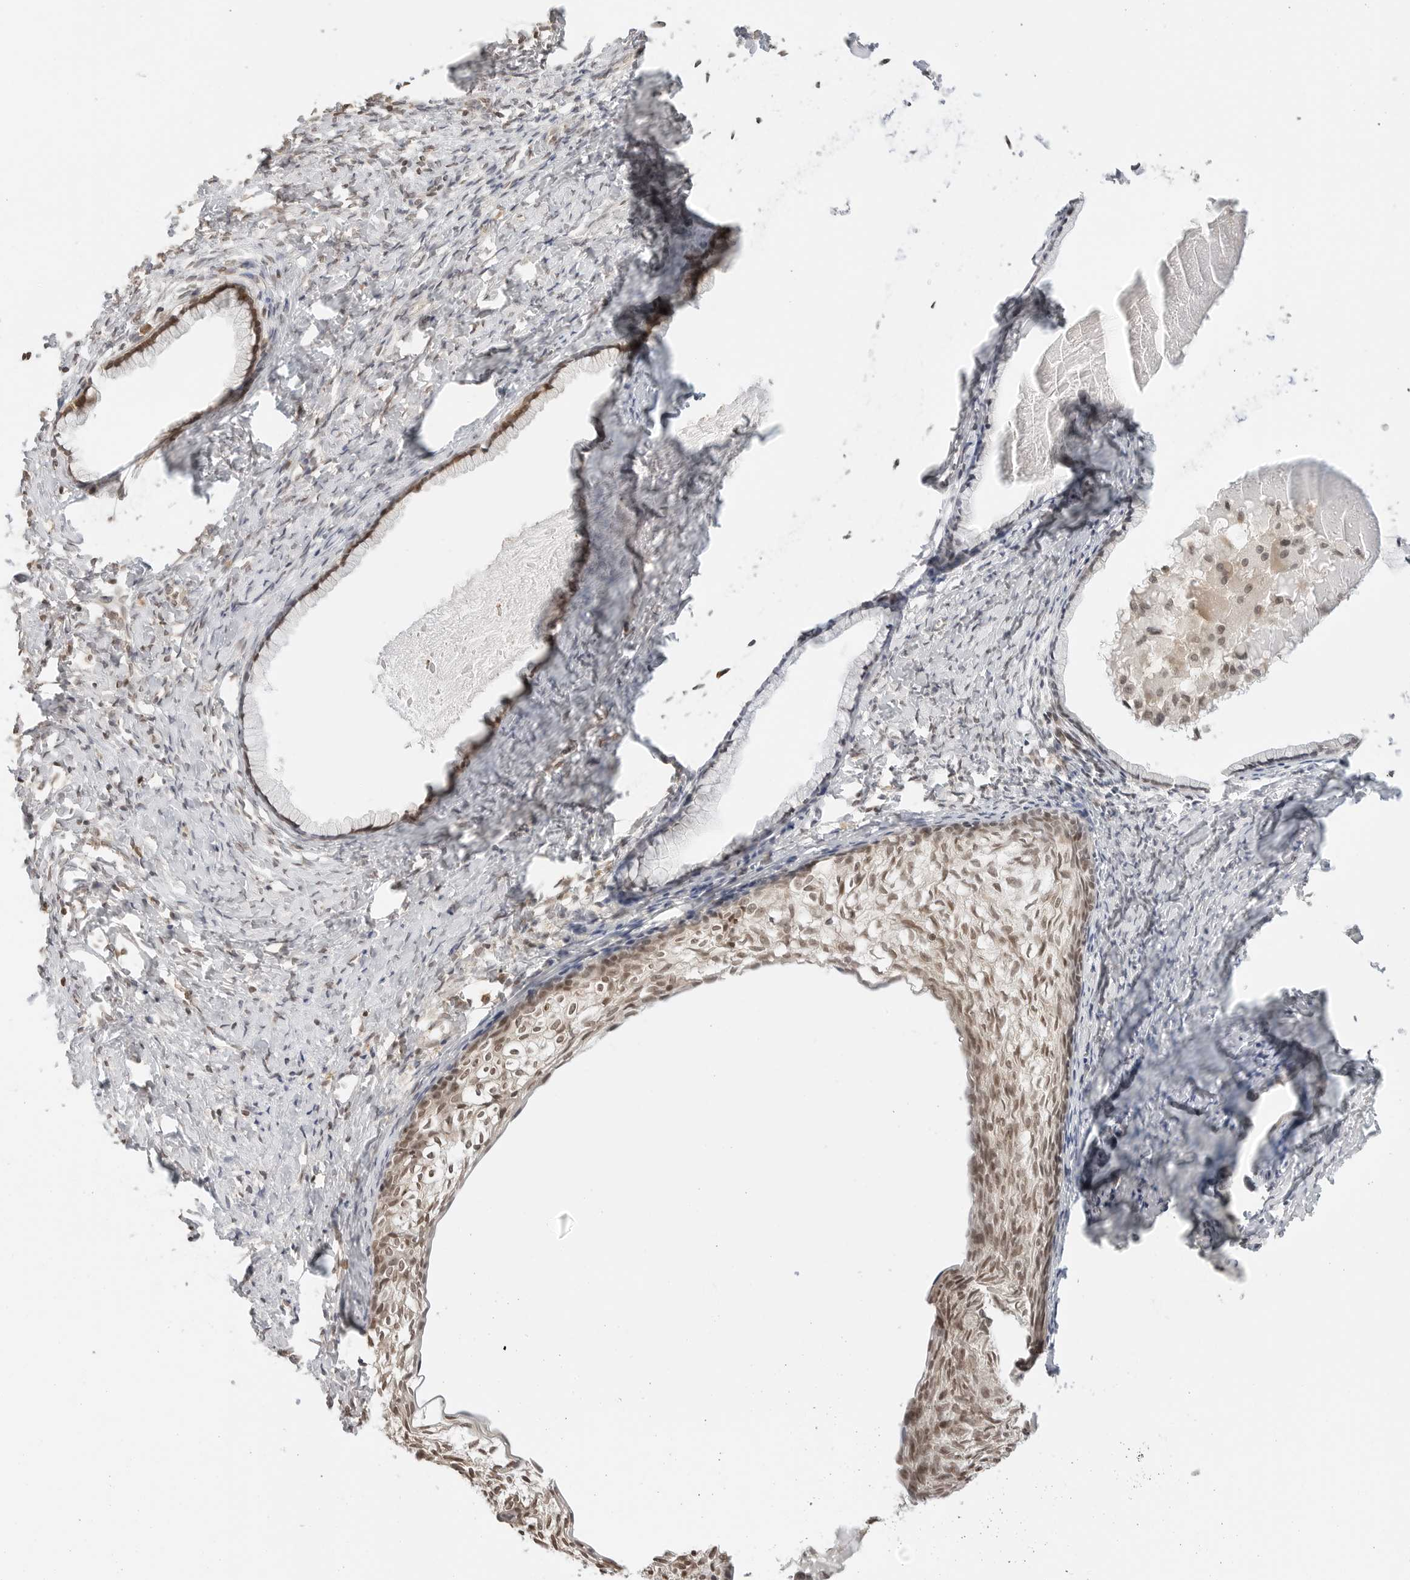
{"staining": {"intensity": "moderate", "quantity": ">75%", "location": "cytoplasmic/membranous,nuclear"}, "tissue": "cervix", "cell_type": "Glandular cells", "image_type": "normal", "snomed": [{"axis": "morphology", "description": "Normal tissue, NOS"}, {"axis": "topography", "description": "Cervix"}], "caption": "Cervix stained for a protein exhibits moderate cytoplasmic/membranous,nuclear positivity in glandular cells.", "gene": "POLH", "patient": {"sex": "female", "age": 75}}